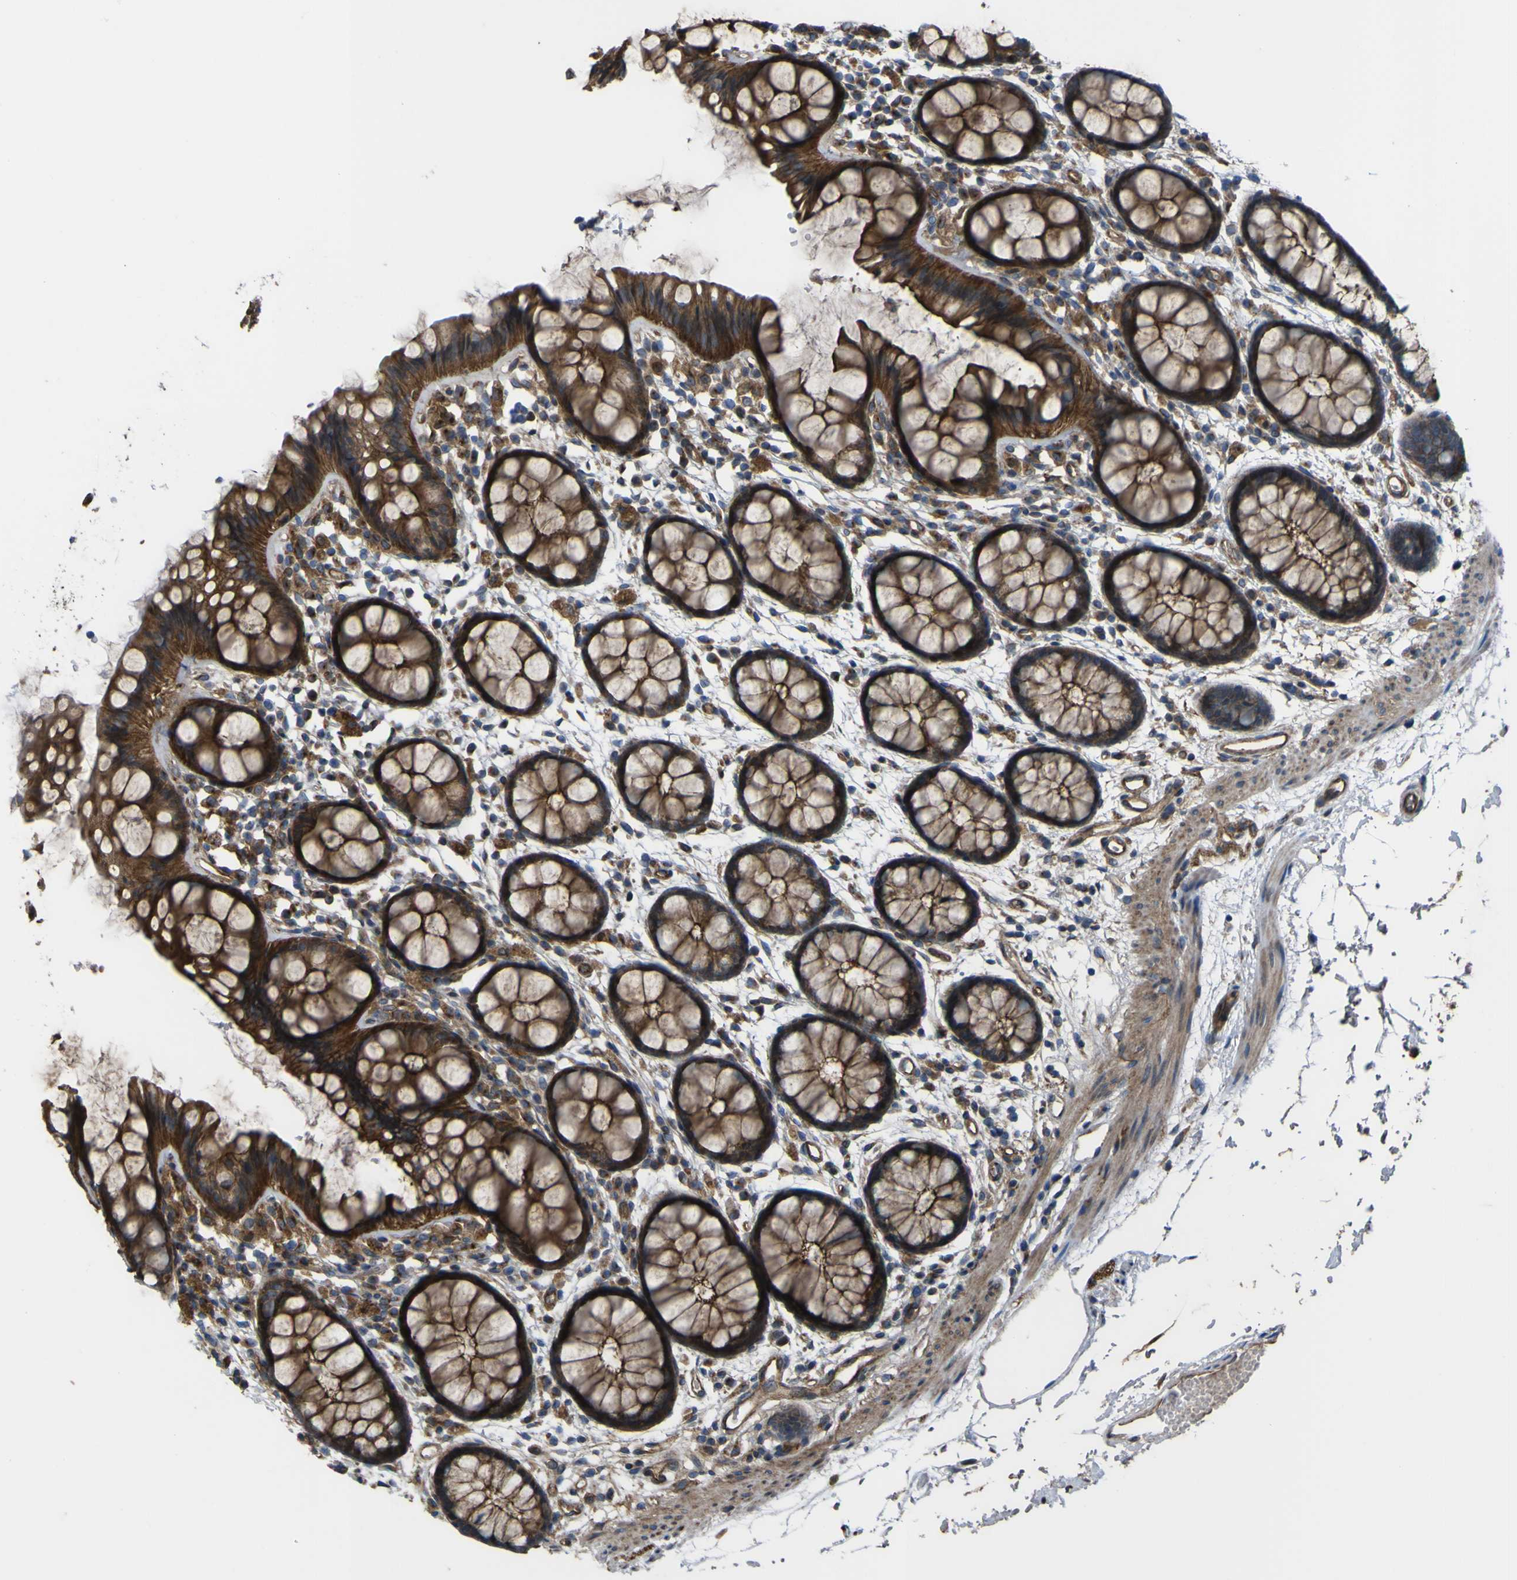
{"staining": {"intensity": "strong", "quantity": ">75%", "location": "cytoplasmic/membranous"}, "tissue": "rectum", "cell_type": "Glandular cells", "image_type": "normal", "snomed": [{"axis": "morphology", "description": "Normal tissue, NOS"}, {"axis": "topography", "description": "Rectum"}], "caption": "Immunohistochemical staining of unremarkable human rectum displays strong cytoplasmic/membranous protein expression in about >75% of glandular cells.", "gene": "FBXO30", "patient": {"sex": "female", "age": 66}}